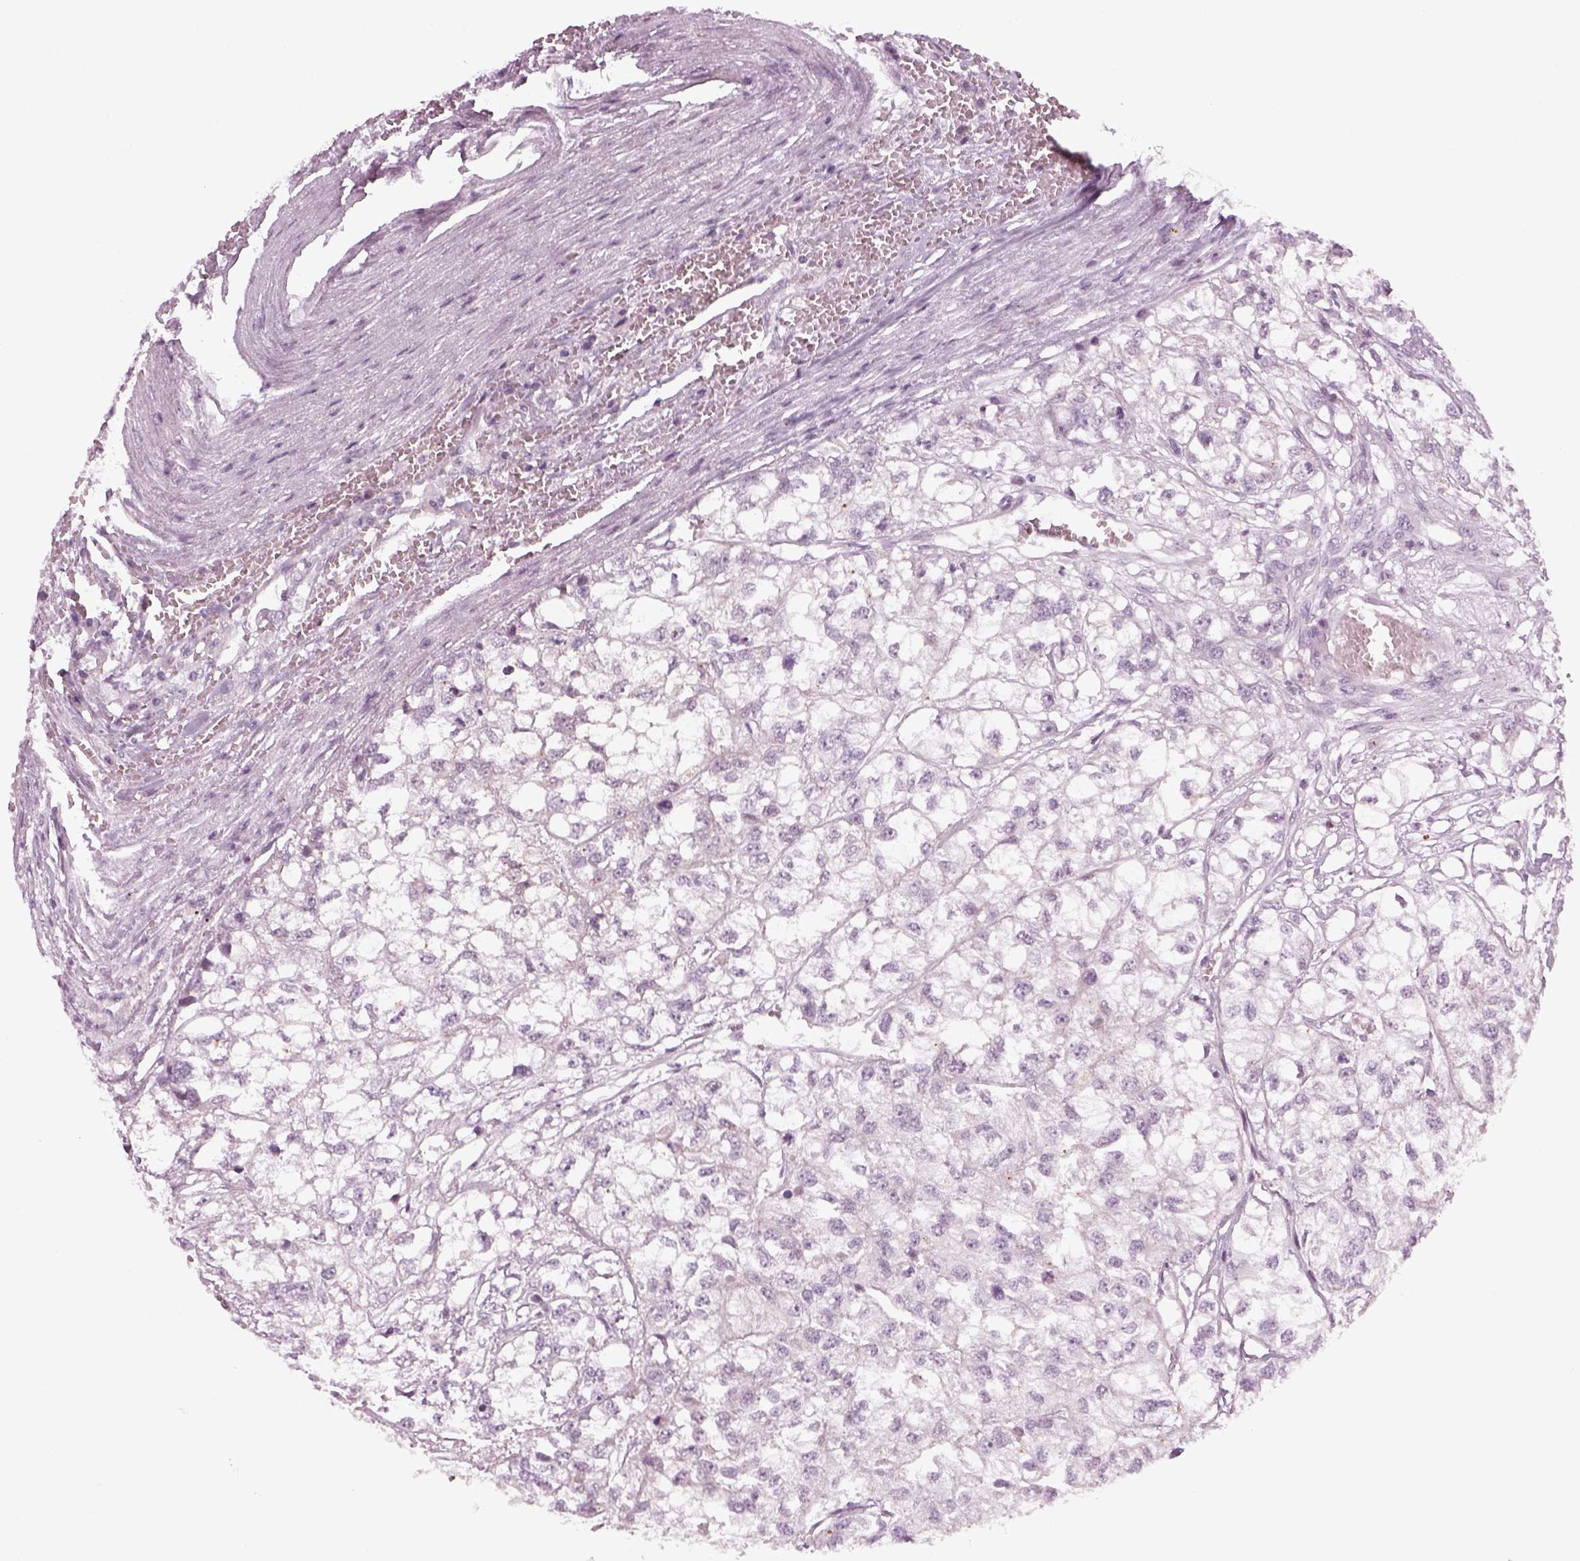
{"staining": {"intensity": "negative", "quantity": "none", "location": "none"}, "tissue": "renal cancer", "cell_type": "Tumor cells", "image_type": "cancer", "snomed": [{"axis": "morphology", "description": "Adenocarcinoma, NOS"}, {"axis": "topography", "description": "Kidney"}], "caption": "Immunohistochemical staining of human adenocarcinoma (renal) displays no significant staining in tumor cells. Brightfield microscopy of immunohistochemistry stained with DAB (3,3'-diaminobenzidine) (brown) and hematoxylin (blue), captured at high magnification.", "gene": "LRRIQ3", "patient": {"sex": "male", "age": 56}}